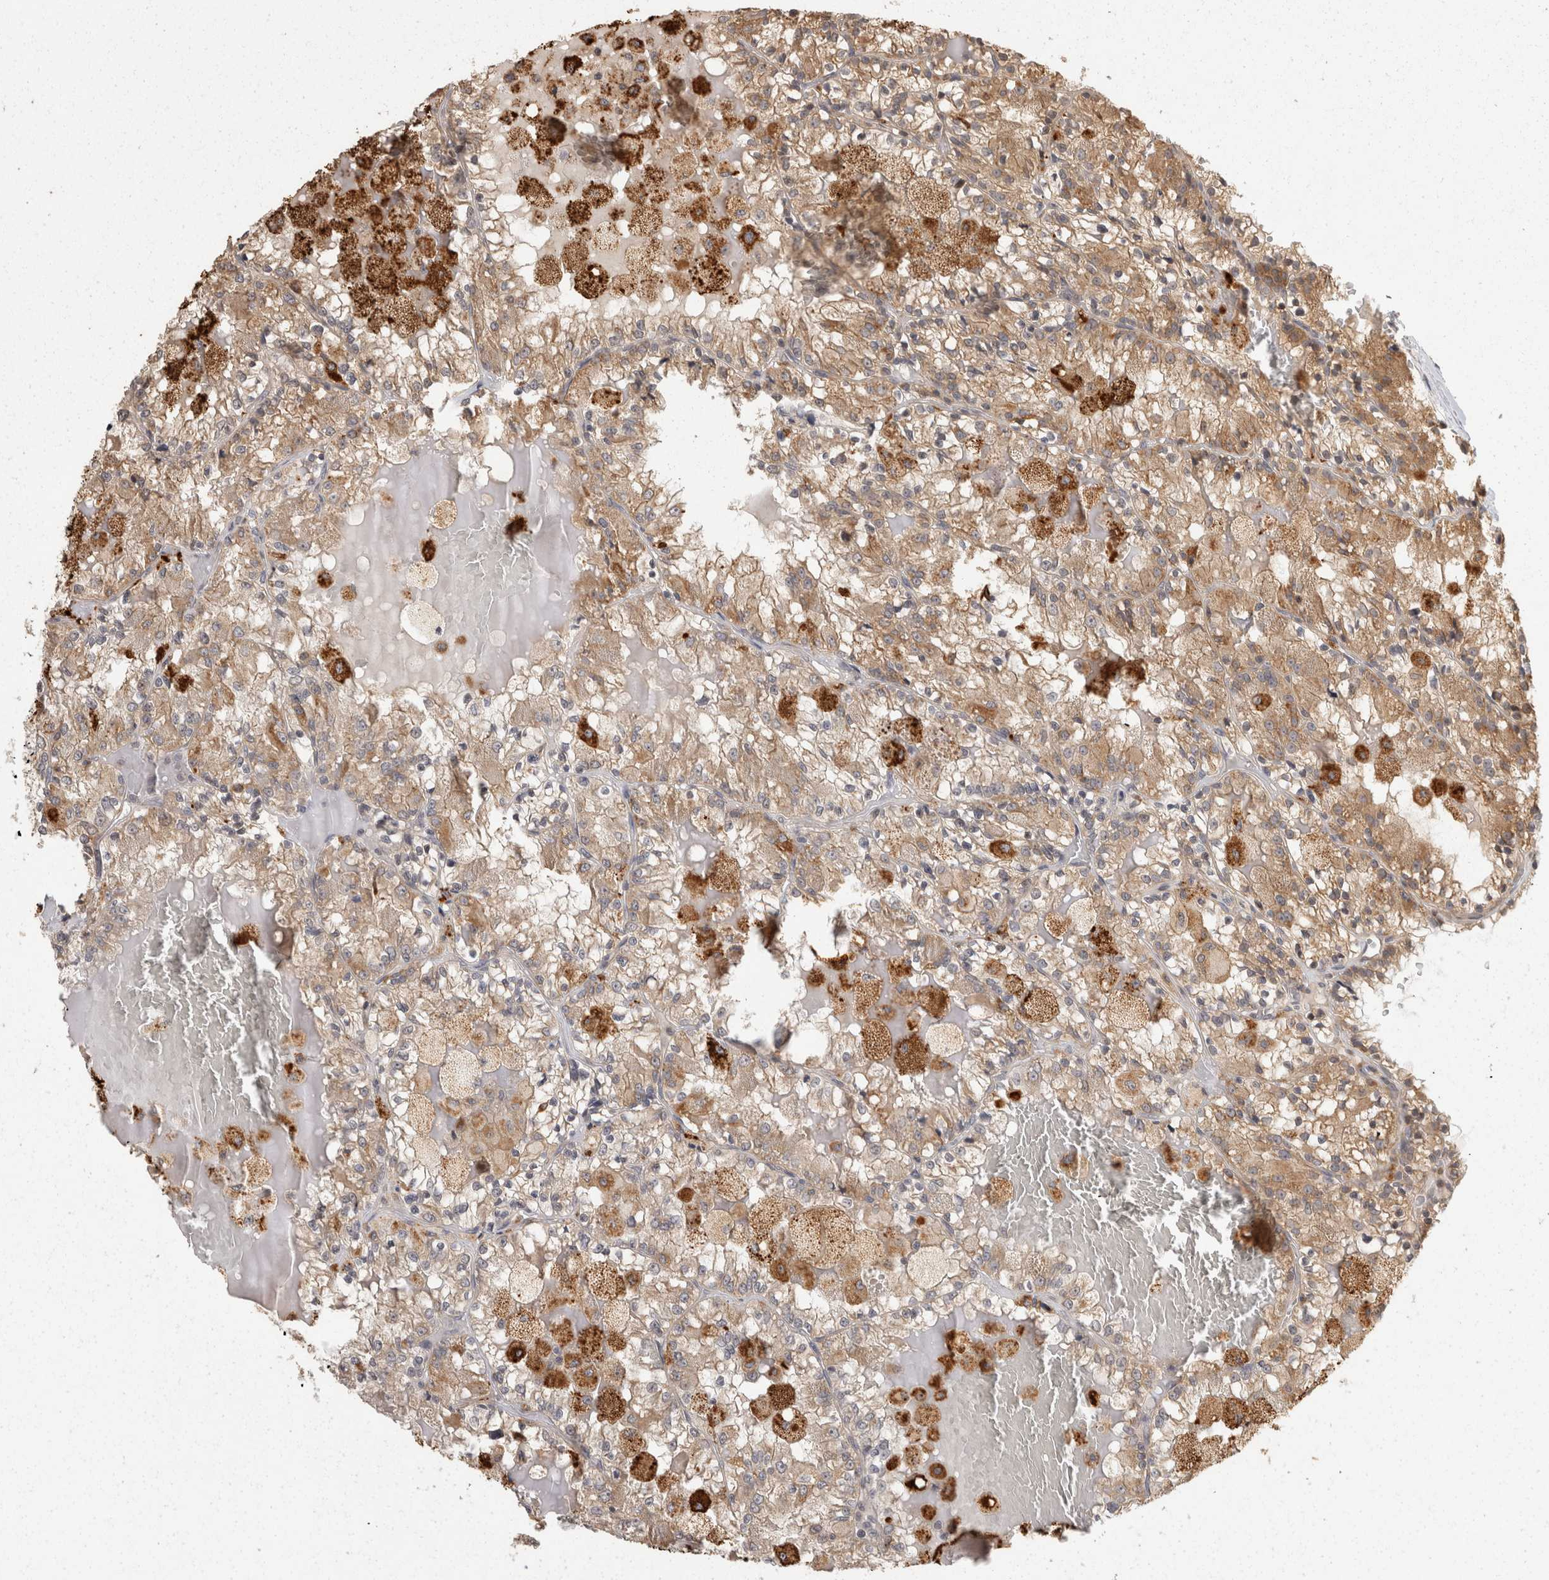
{"staining": {"intensity": "moderate", "quantity": ">75%", "location": "cytoplasmic/membranous"}, "tissue": "renal cancer", "cell_type": "Tumor cells", "image_type": "cancer", "snomed": [{"axis": "morphology", "description": "Adenocarcinoma, NOS"}, {"axis": "topography", "description": "Kidney"}], "caption": "Approximately >75% of tumor cells in adenocarcinoma (renal) show moderate cytoplasmic/membranous protein staining as visualized by brown immunohistochemical staining.", "gene": "ACAT2", "patient": {"sex": "female", "age": 56}}